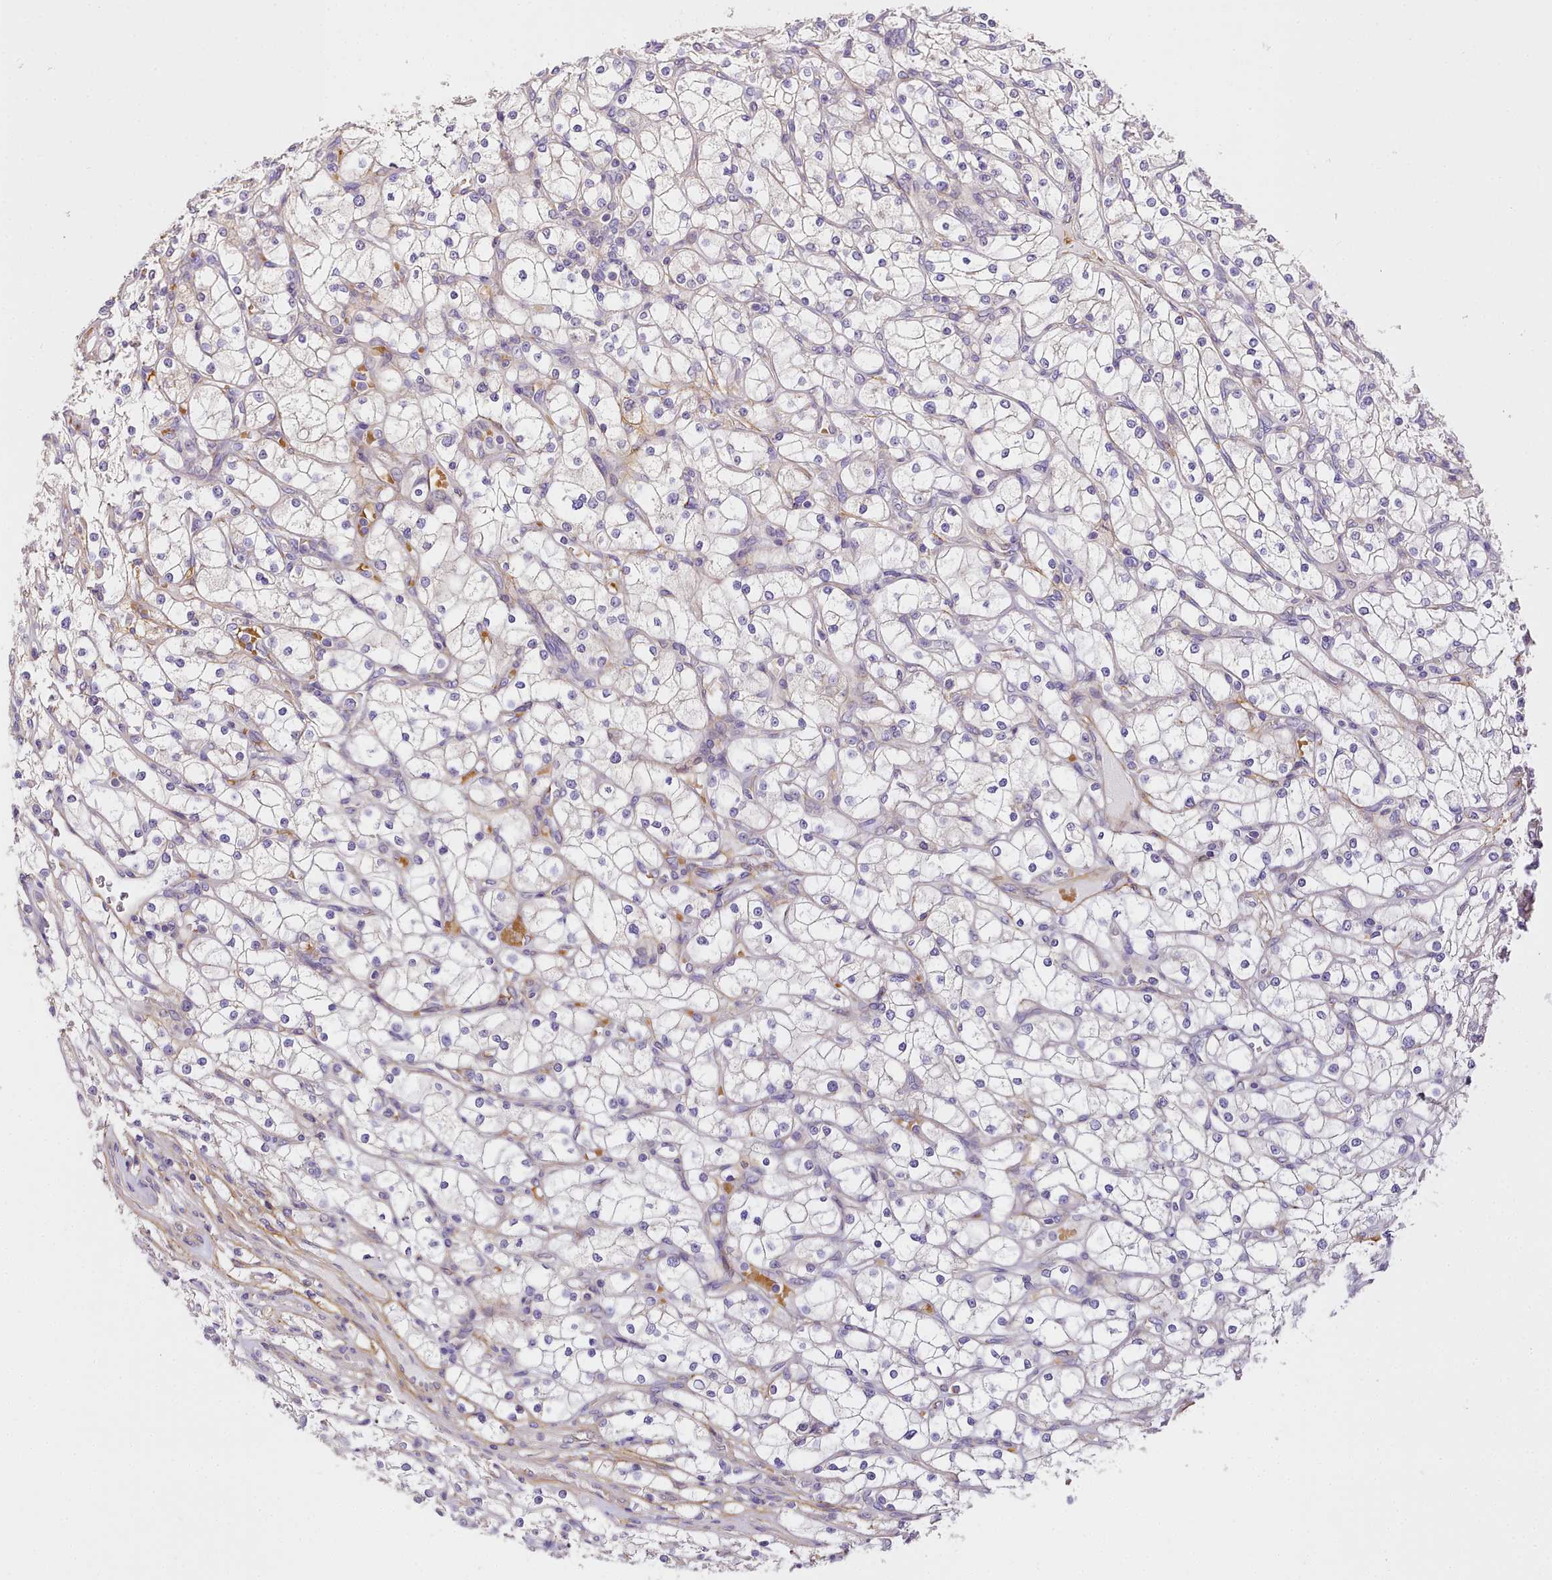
{"staining": {"intensity": "negative", "quantity": "none", "location": "none"}, "tissue": "renal cancer", "cell_type": "Tumor cells", "image_type": "cancer", "snomed": [{"axis": "morphology", "description": "Adenocarcinoma, NOS"}, {"axis": "topography", "description": "Kidney"}], "caption": "The immunohistochemistry (IHC) photomicrograph has no significant staining in tumor cells of renal cancer tissue.", "gene": "NBPF1", "patient": {"sex": "male", "age": 80}}